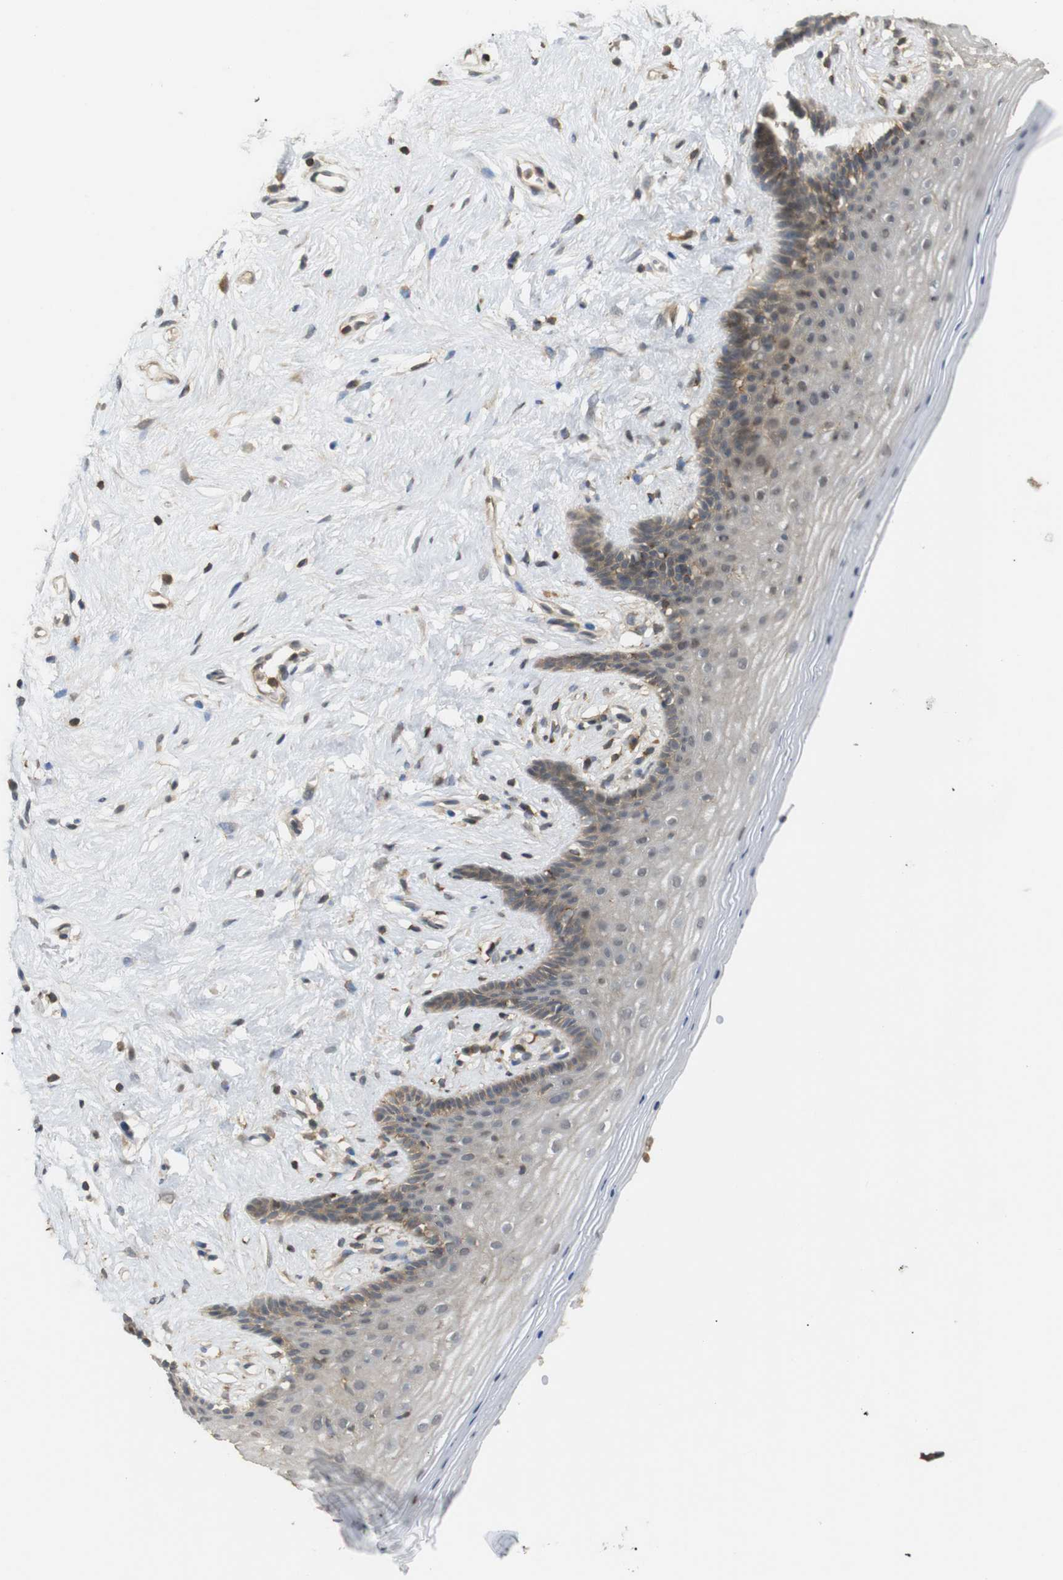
{"staining": {"intensity": "moderate", "quantity": "25%-75%", "location": "cytoplasmic/membranous"}, "tissue": "vagina", "cell_type": "Squamous epithelial cells", "image_type": "normal", "snomed": [{"axis": "morphology", "description": "Normal tissue, NOS"}, {"axis": "topography", "description": "Vagina"}], "caption": "IHC image of normal vagina: human vagina stained using immunohistochemistry (IHC) reveals medium levels of moderate protein expression localized specifically in the cytoplasmic/membranous of squamous epithelial cells, appearing as a cytoplasmic/membranous brown color.", "gene": "KSR1", "patient": {"sex": "female", "age": 44}}